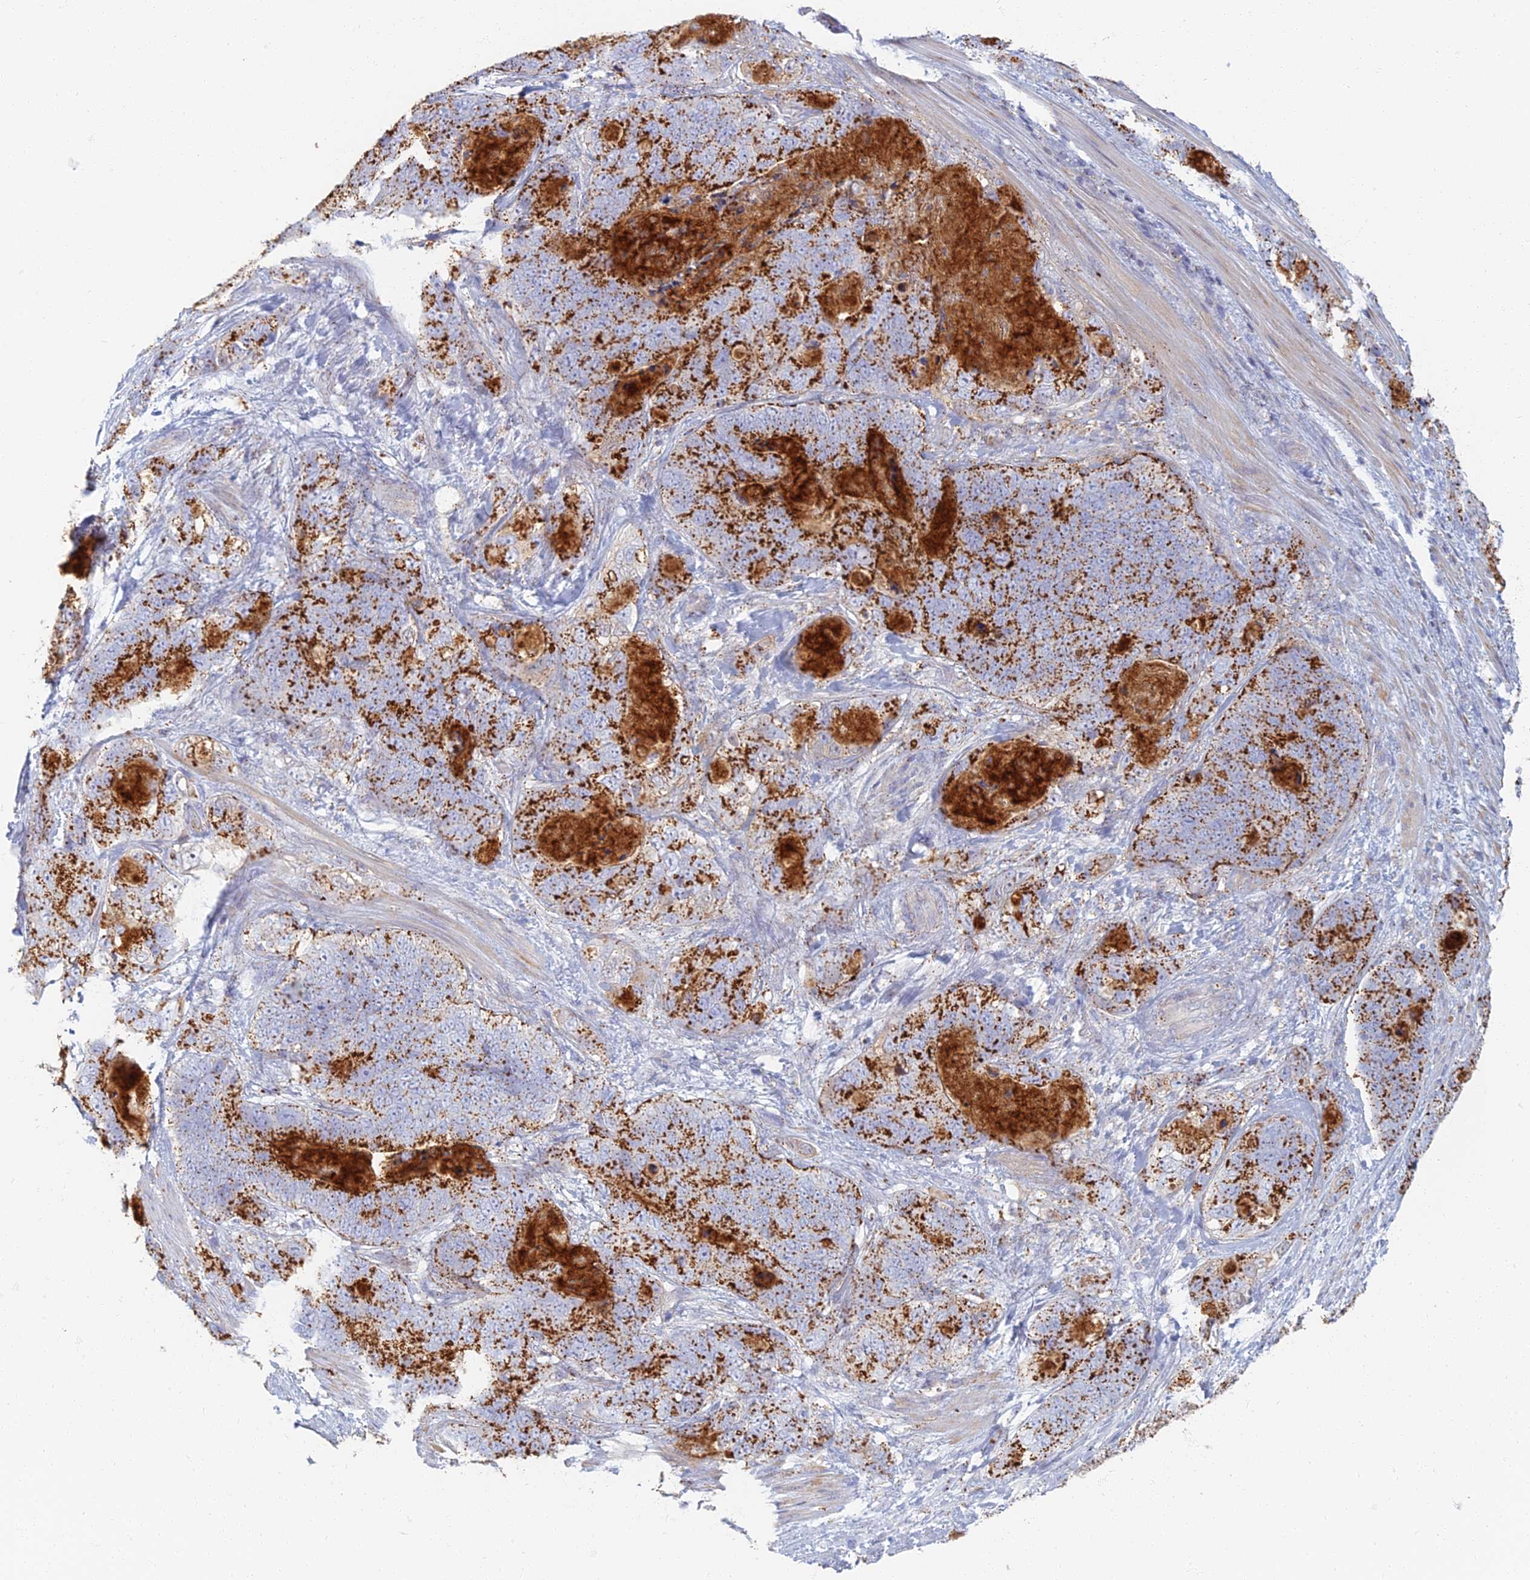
{"staining": {"intensity": "strong", "quantity": ">75%", "location": "cytoplasmic/membranous"}, "tissue": "stomach cancer", "cell_type": "Tumor cells", "image_type": "cancer", "snomed": [{"axis": "morphology", "description": "Normal tissue, NOS"}, {"axis": "morphology", "description": "Adenocarcinoma, NOS"}, {"axis": "topography", "description": "Stomach"}], "caption": "Immunohistochemical staining of human adenocarcinoma (stomach) demonstrates high levels of strong cytoplasmic/membranous protein expression in about >75% of tumor cells.", "gene": "CHMP4B", "patient": {"sex": "female", "age": 89}}